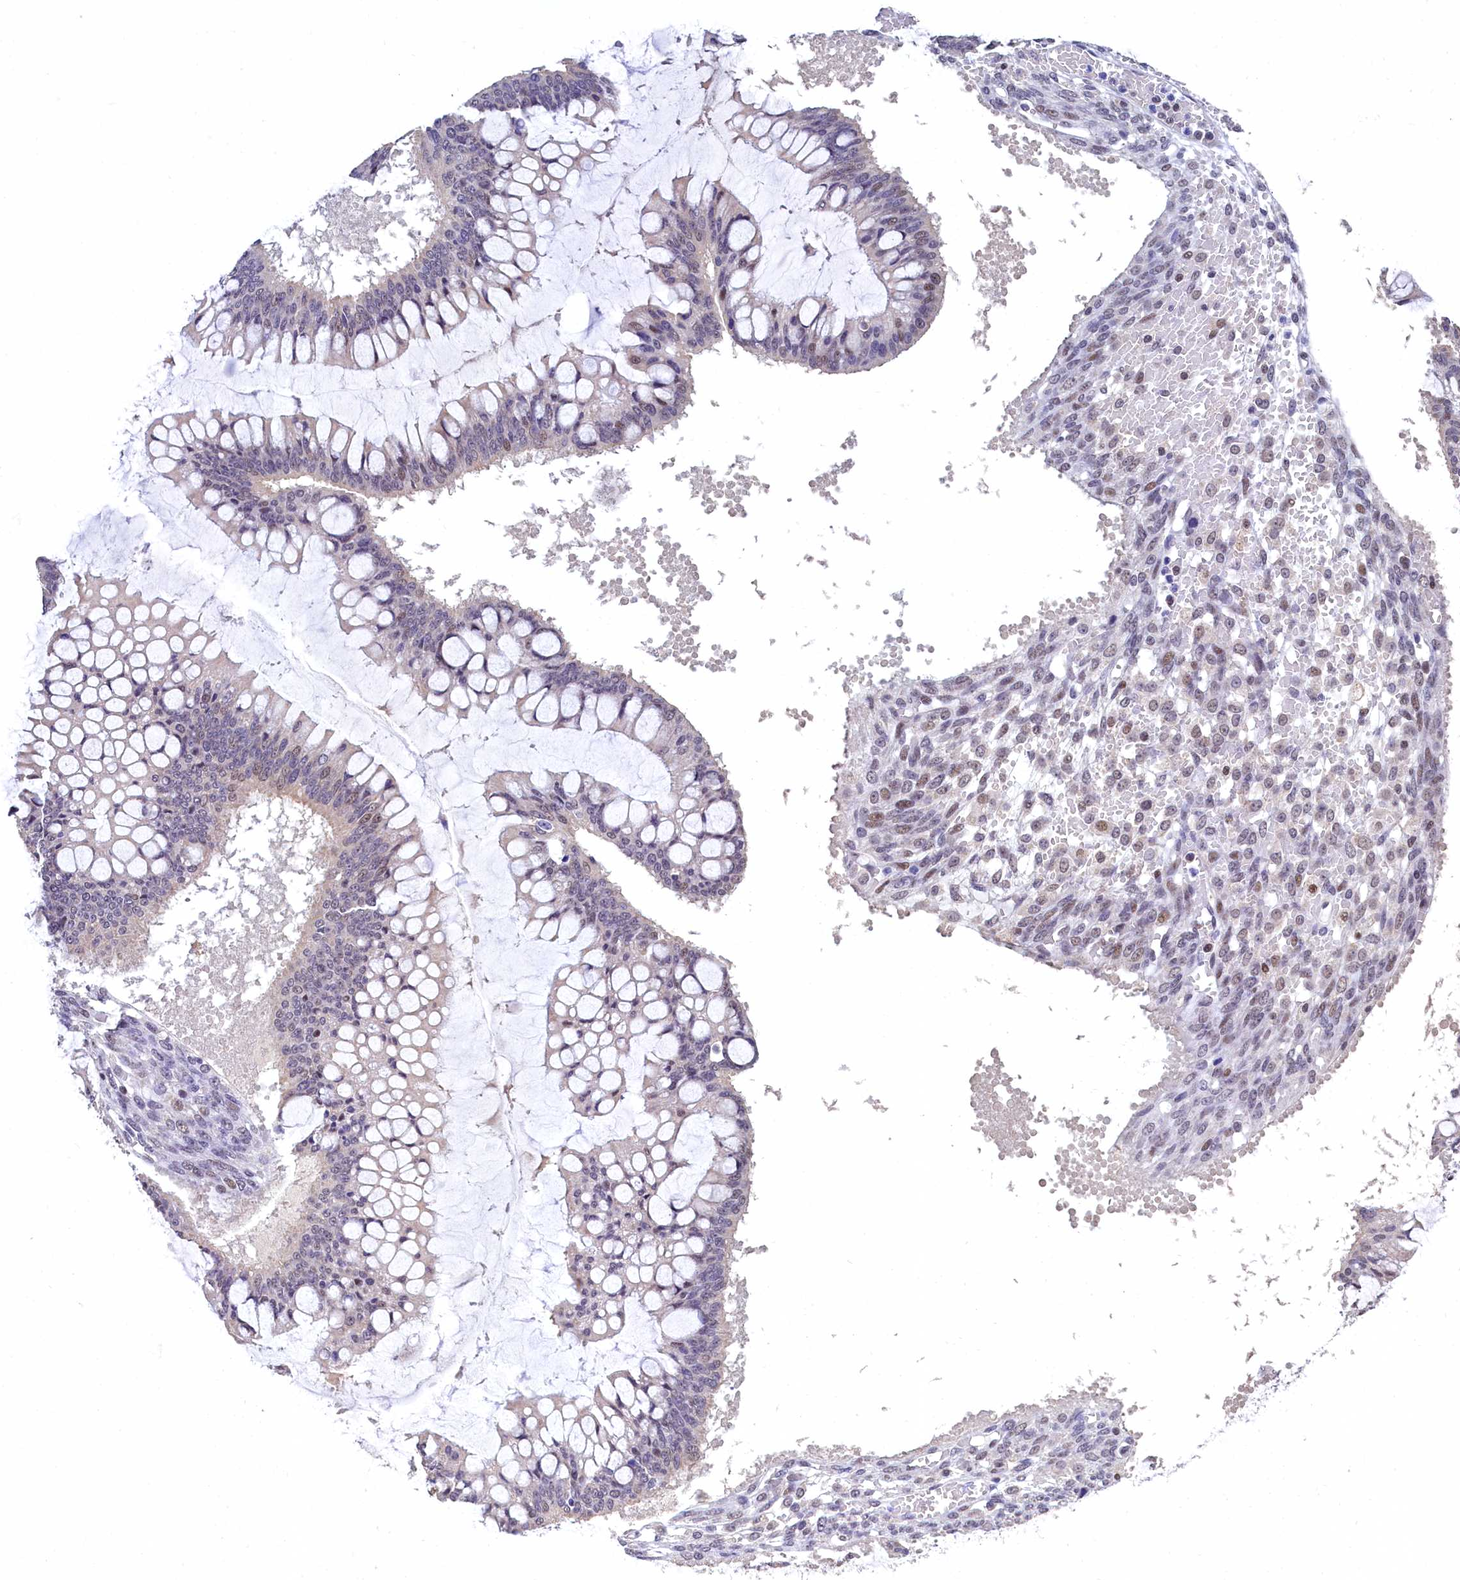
{"staining": {"intensity": "weak", "quantity": "<25%", "location": "nuclear"}, "tissue": "ovarian cancer", "cell_type": "Tumor cells", "image_type": "cancer", "snomed": [{"axis": "morphology", "description": "Cystadenocarcinoma, mucinous, NOS"}, {"axis": "topography", "description": "Ovary"}], "caption": "Image shows no significant protein expression in tumor cells of ovarian cancer (mucinous cystadenocarcinoma).", "gene": "HECTD4", "patient": {"sex": "female", "age": 73}}